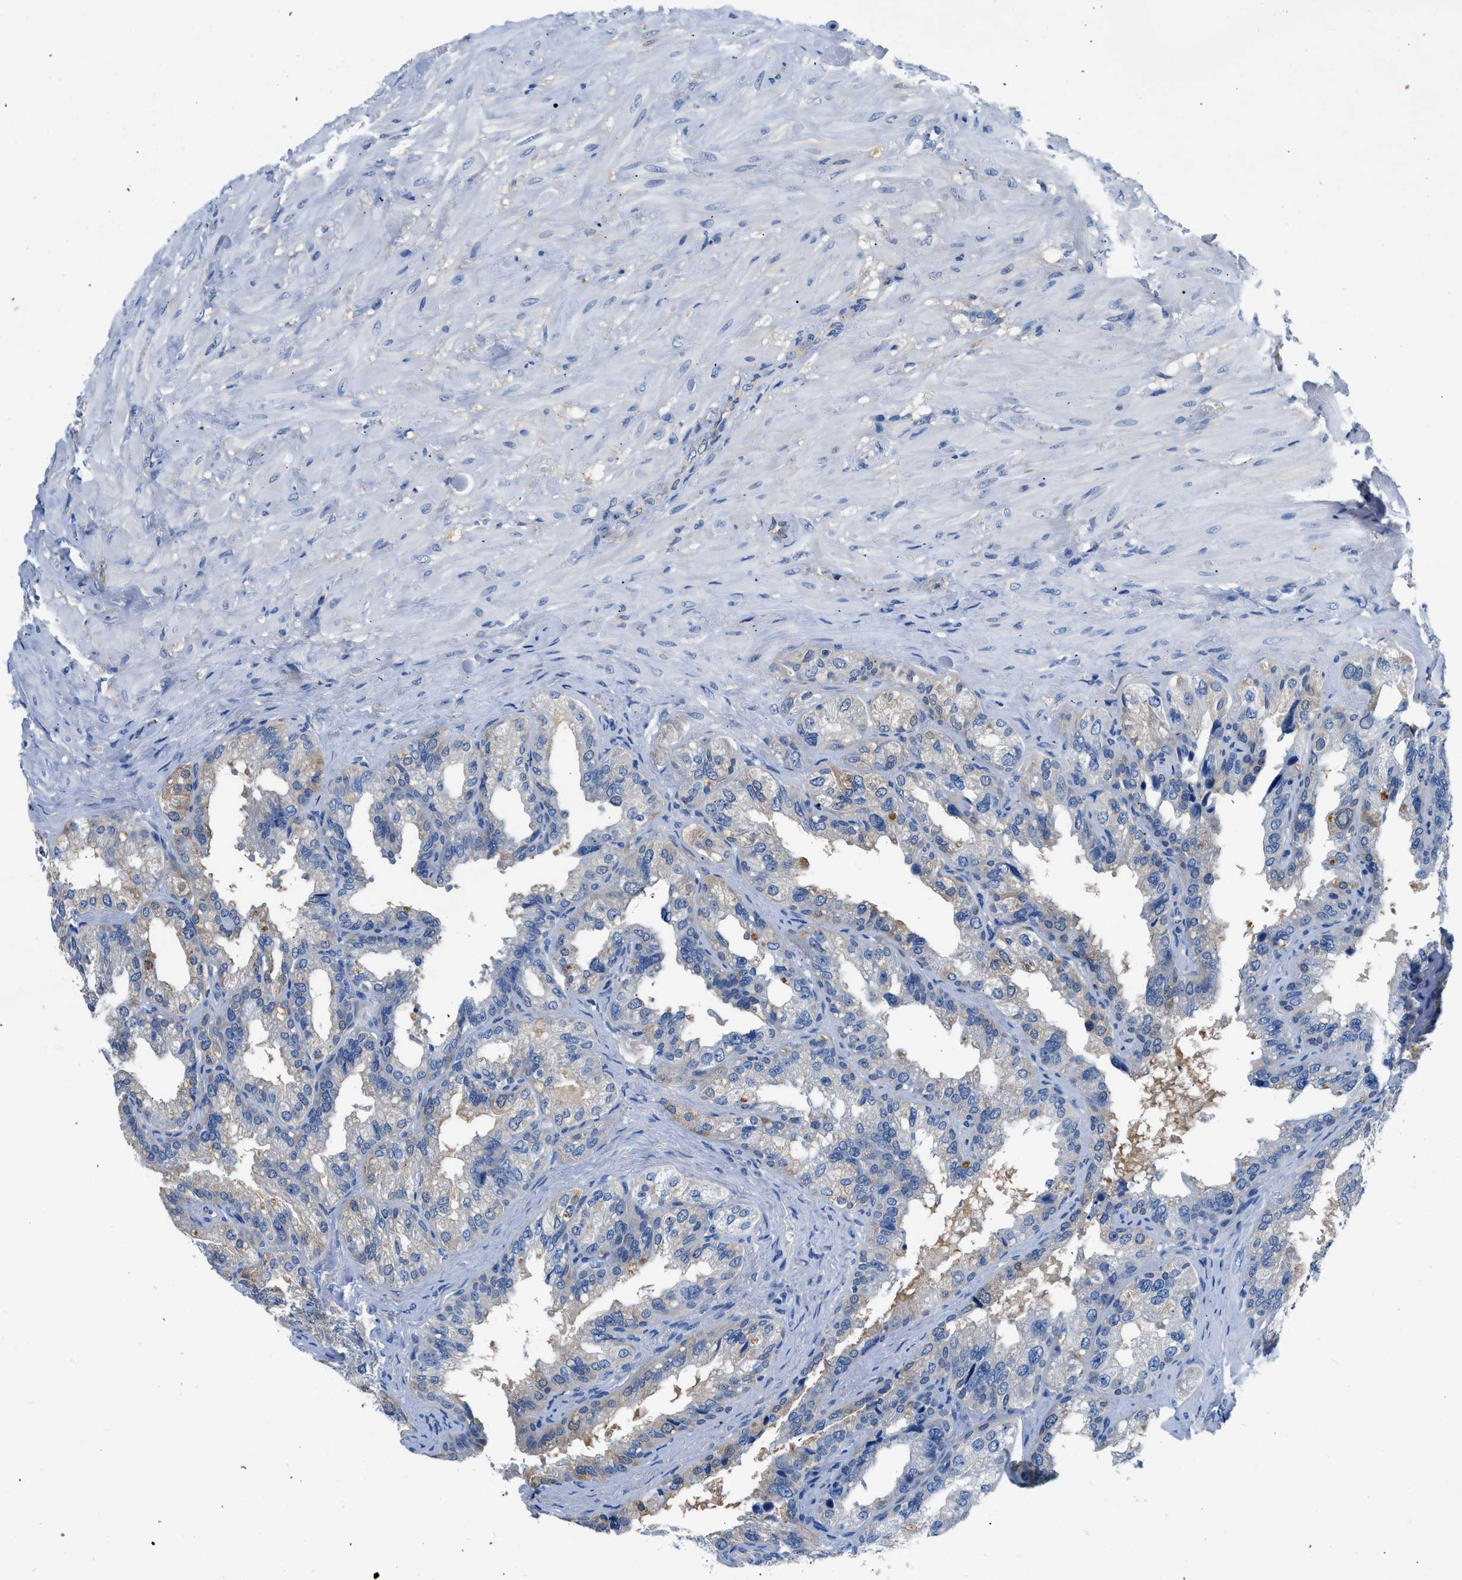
{"staining": {"intensity": "strong", "quantity": "<25%", "location": "cytoplasmic/membranous"}, "tissue": "seminal vesicle", "cell_type": "Glandular cells", "image_type": "normal", "snomed": [{"axis": "morphology", "description": "Normal tissue, NOS"}, {"axis": "topography", "description": "Seminal veicle"}], "caption": "Human seminal vesicle stained with a brown dye exhibits strong cytoplasmic/membranous positive positivity in about <25% of glandular cells.", "gene": "FADS6", "patient": {"sex": "male", "age": 68}}